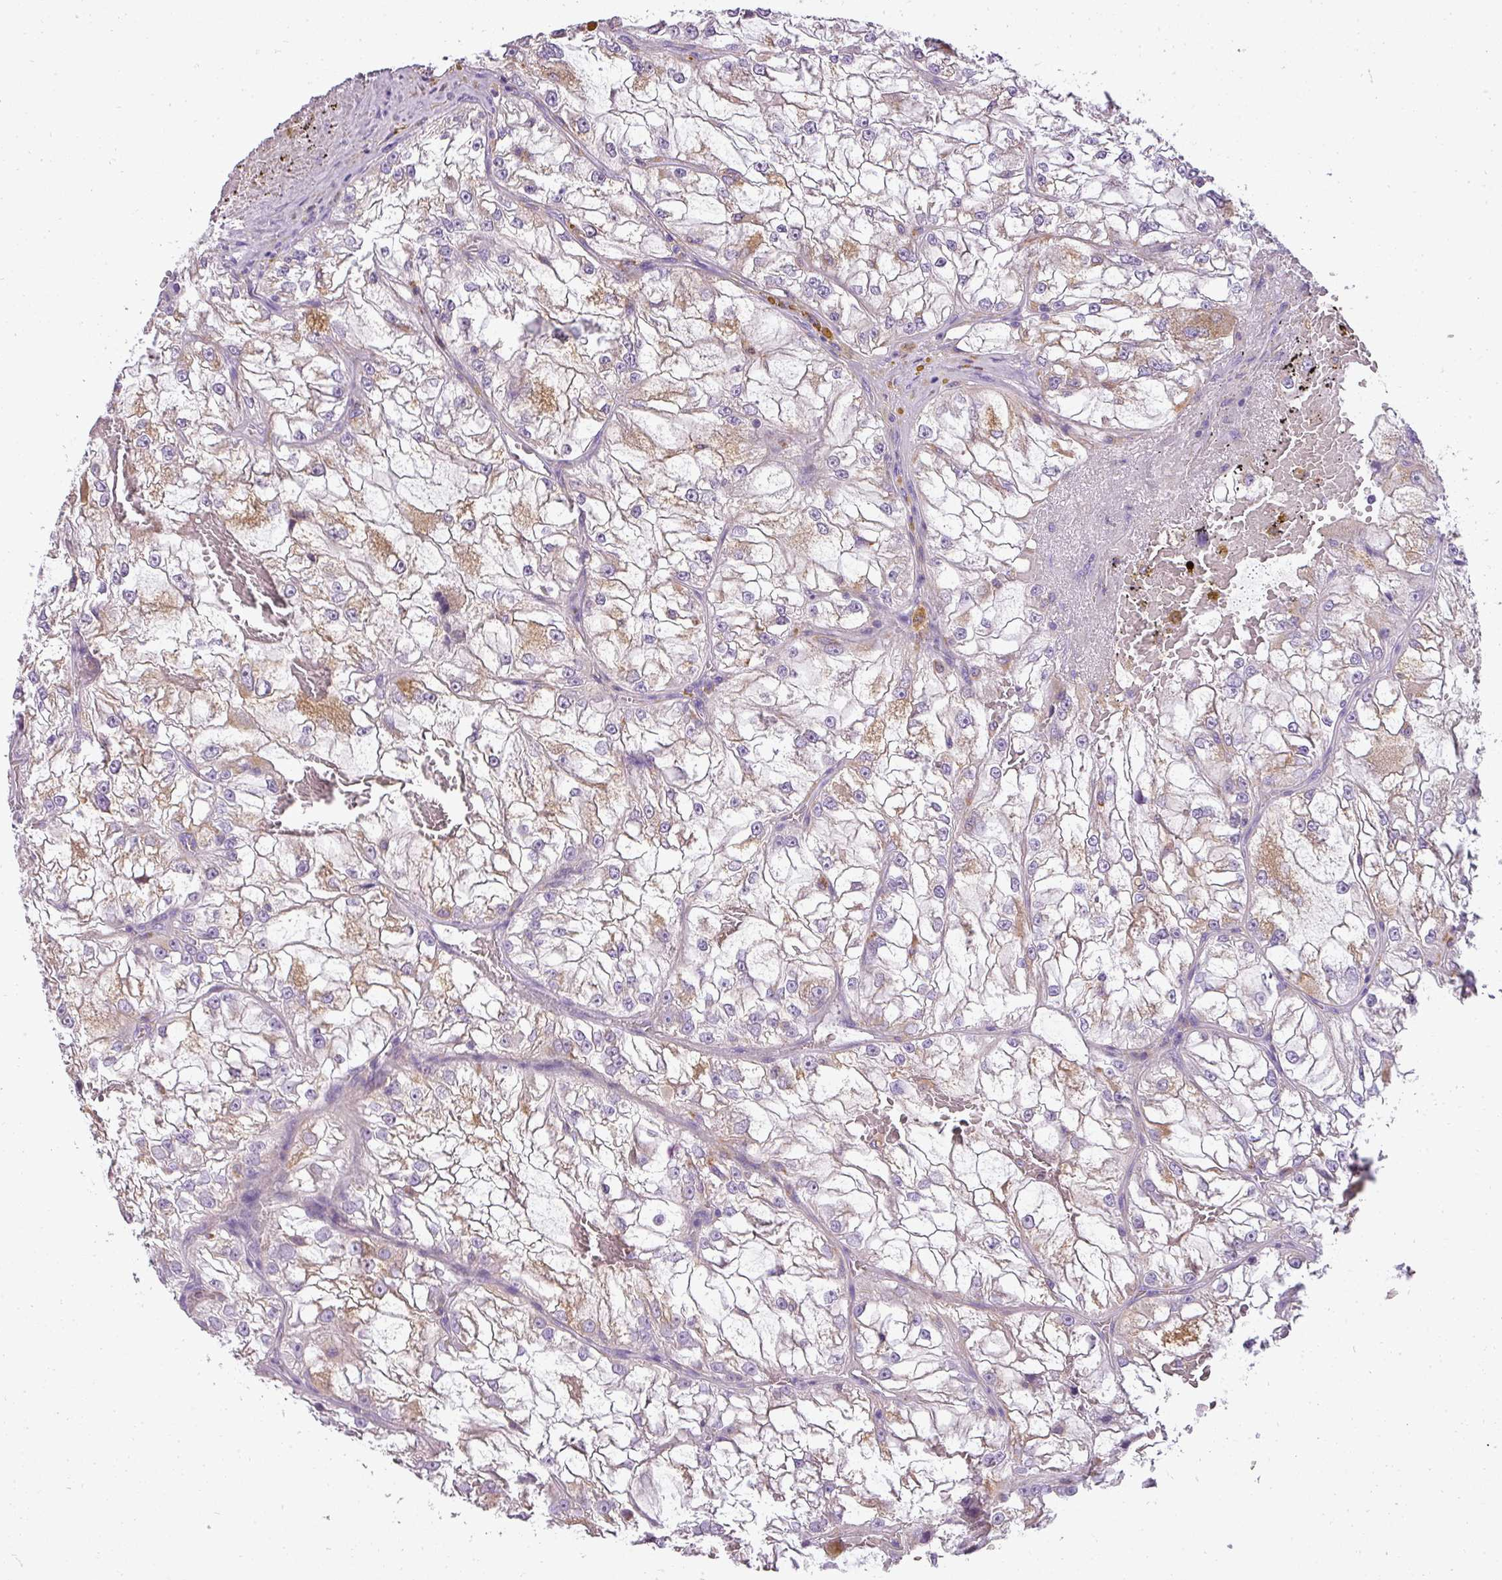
{"staining": {"intensity": "moderate", "quantity": "<25%", "location": "cytoplasmic/membranous"}, "tissue": "renal cancer", "cell_type": "Tumor cells", "image_type": "cancer", "snomed": [{"axis": "morphology", "description": "Adenocarcinoma, NOS"}, {"axis": "topography", "description": "Kidney"}], "caption": "An image of renal adenocarcinoma stained for a protein displays moderate cytoplasmic/membranous brown staining in tumor cells.", "gene": "ATP6V1D", "patient": {"sex": "female", "age": 72}}